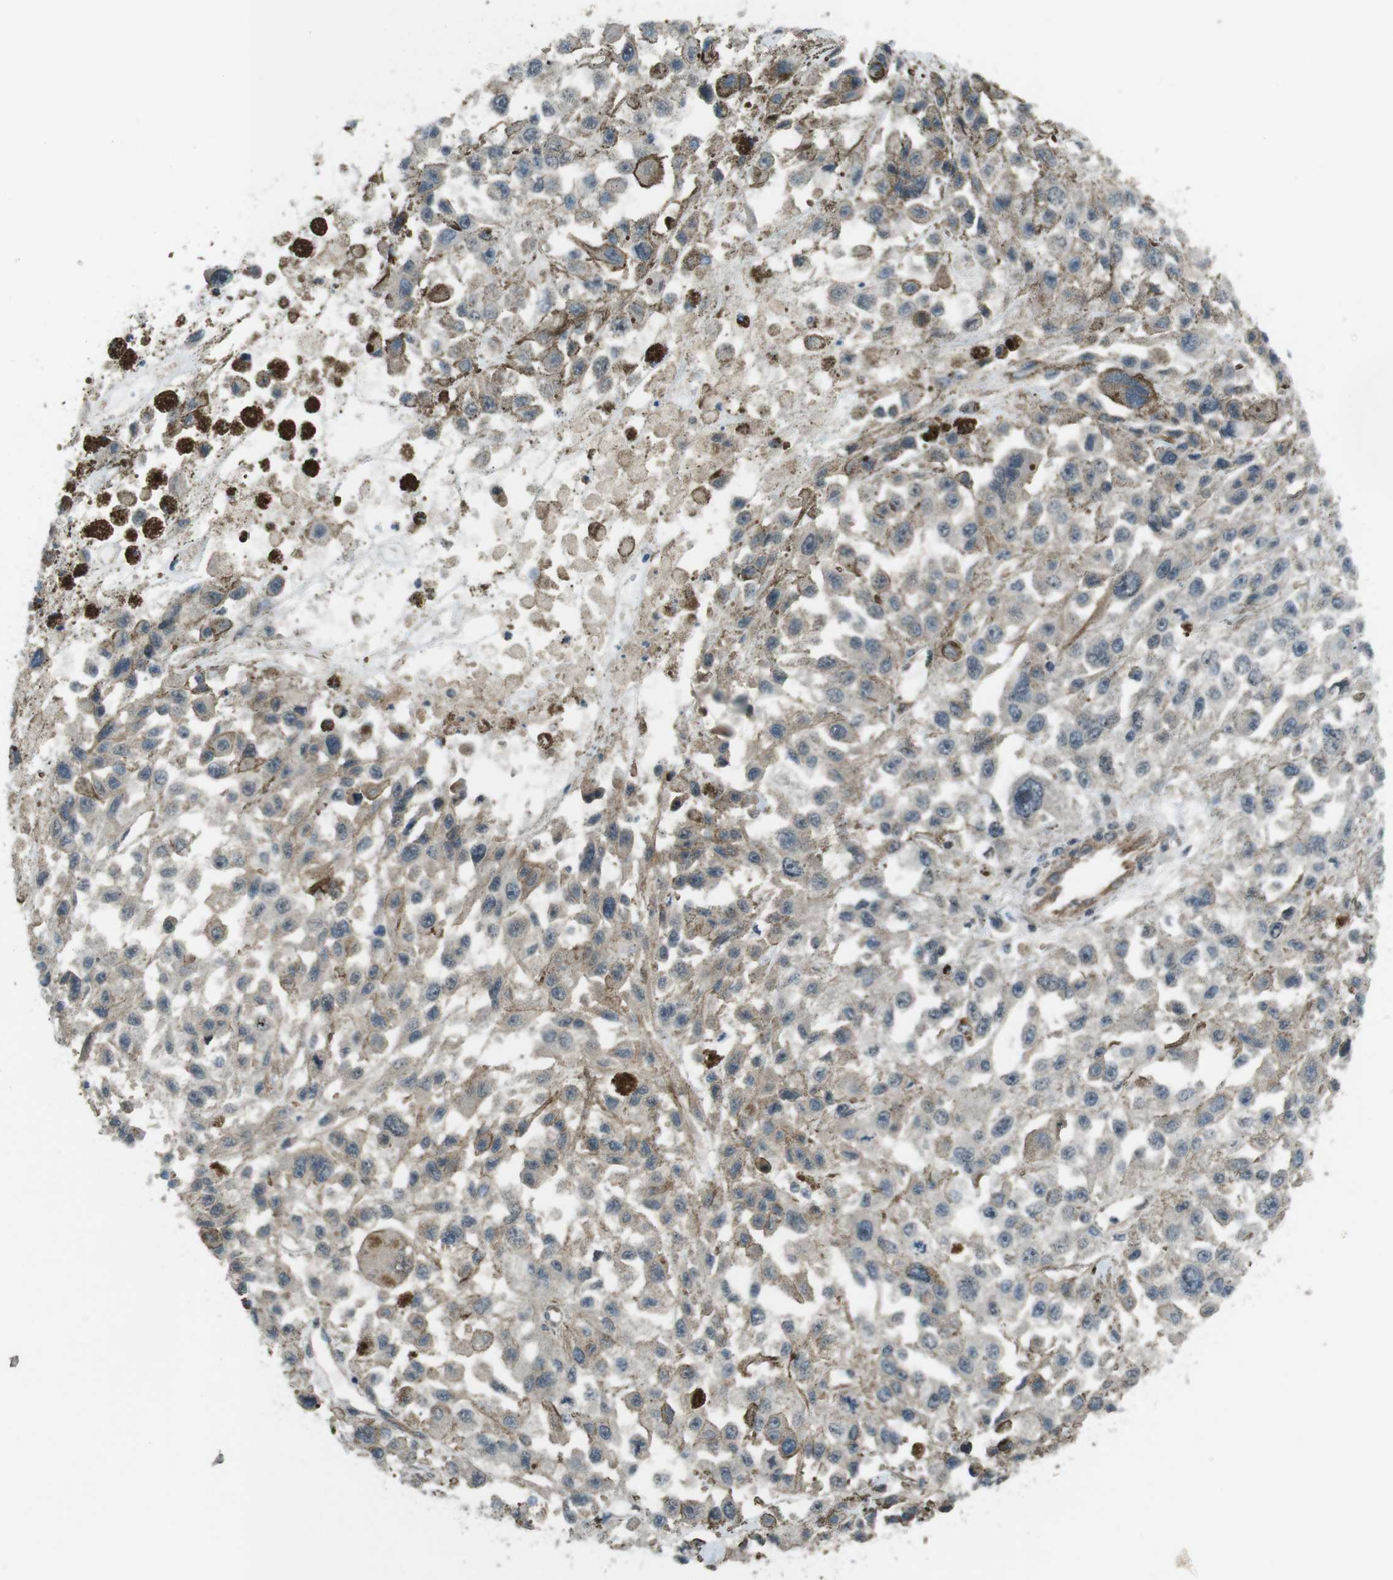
{"staining": {"intensity": "weak", "quantity": "<25%", "location": "cytoplasmic/membranous"}, "tissue": "melanoma", "cell_type": "Tumor cells", "image_type": "cancer", "snomed": [{"axis": "morphology", "description": "Malignant melanoma, Metastatic site"}, {"axis": "topography", "description": "Lymph node"}], "caption": "This is an immunohistochemistry histopathology image of human melanoma. There is no positivity in tumor cells.", "gene": "TIAM2", "patient": {"sex": "male", "age": 59}}